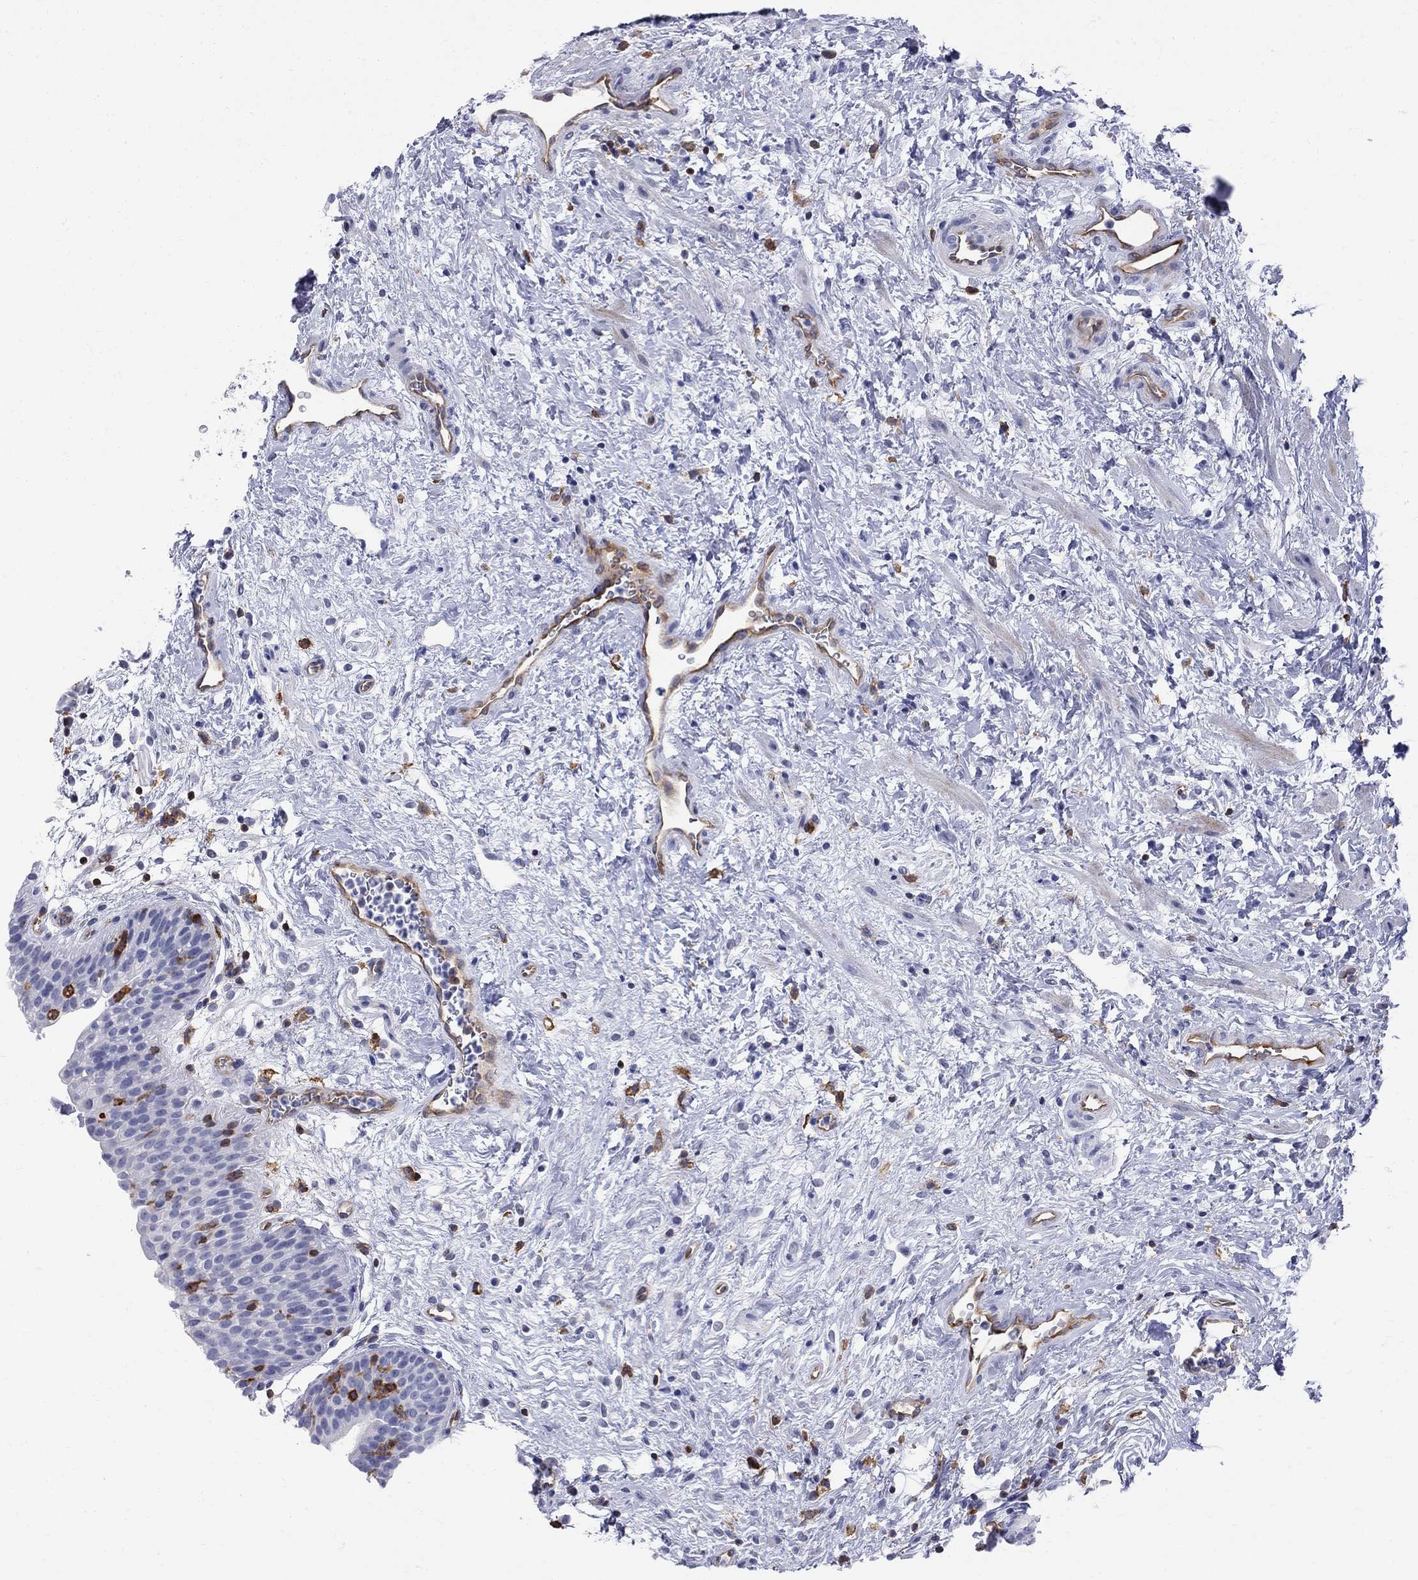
{"staining": {"intensity": "negative", "quantity": "none", "location": "none"}, "tissue": "urinary bladder", "cell_type": "Urothelial cells", "image_type": "normal", "snomed": [{"axis": "morphology", "description": "Normal tissue, NOS"}, {"axis": "topography", "description": "Urinary bladder"}], "caption": "Protein analysis of benign urinary bladder displays no significant expression in urothelial cells.", "gene": "ABI3", "patient": {"sex": "male", "age": 37}}